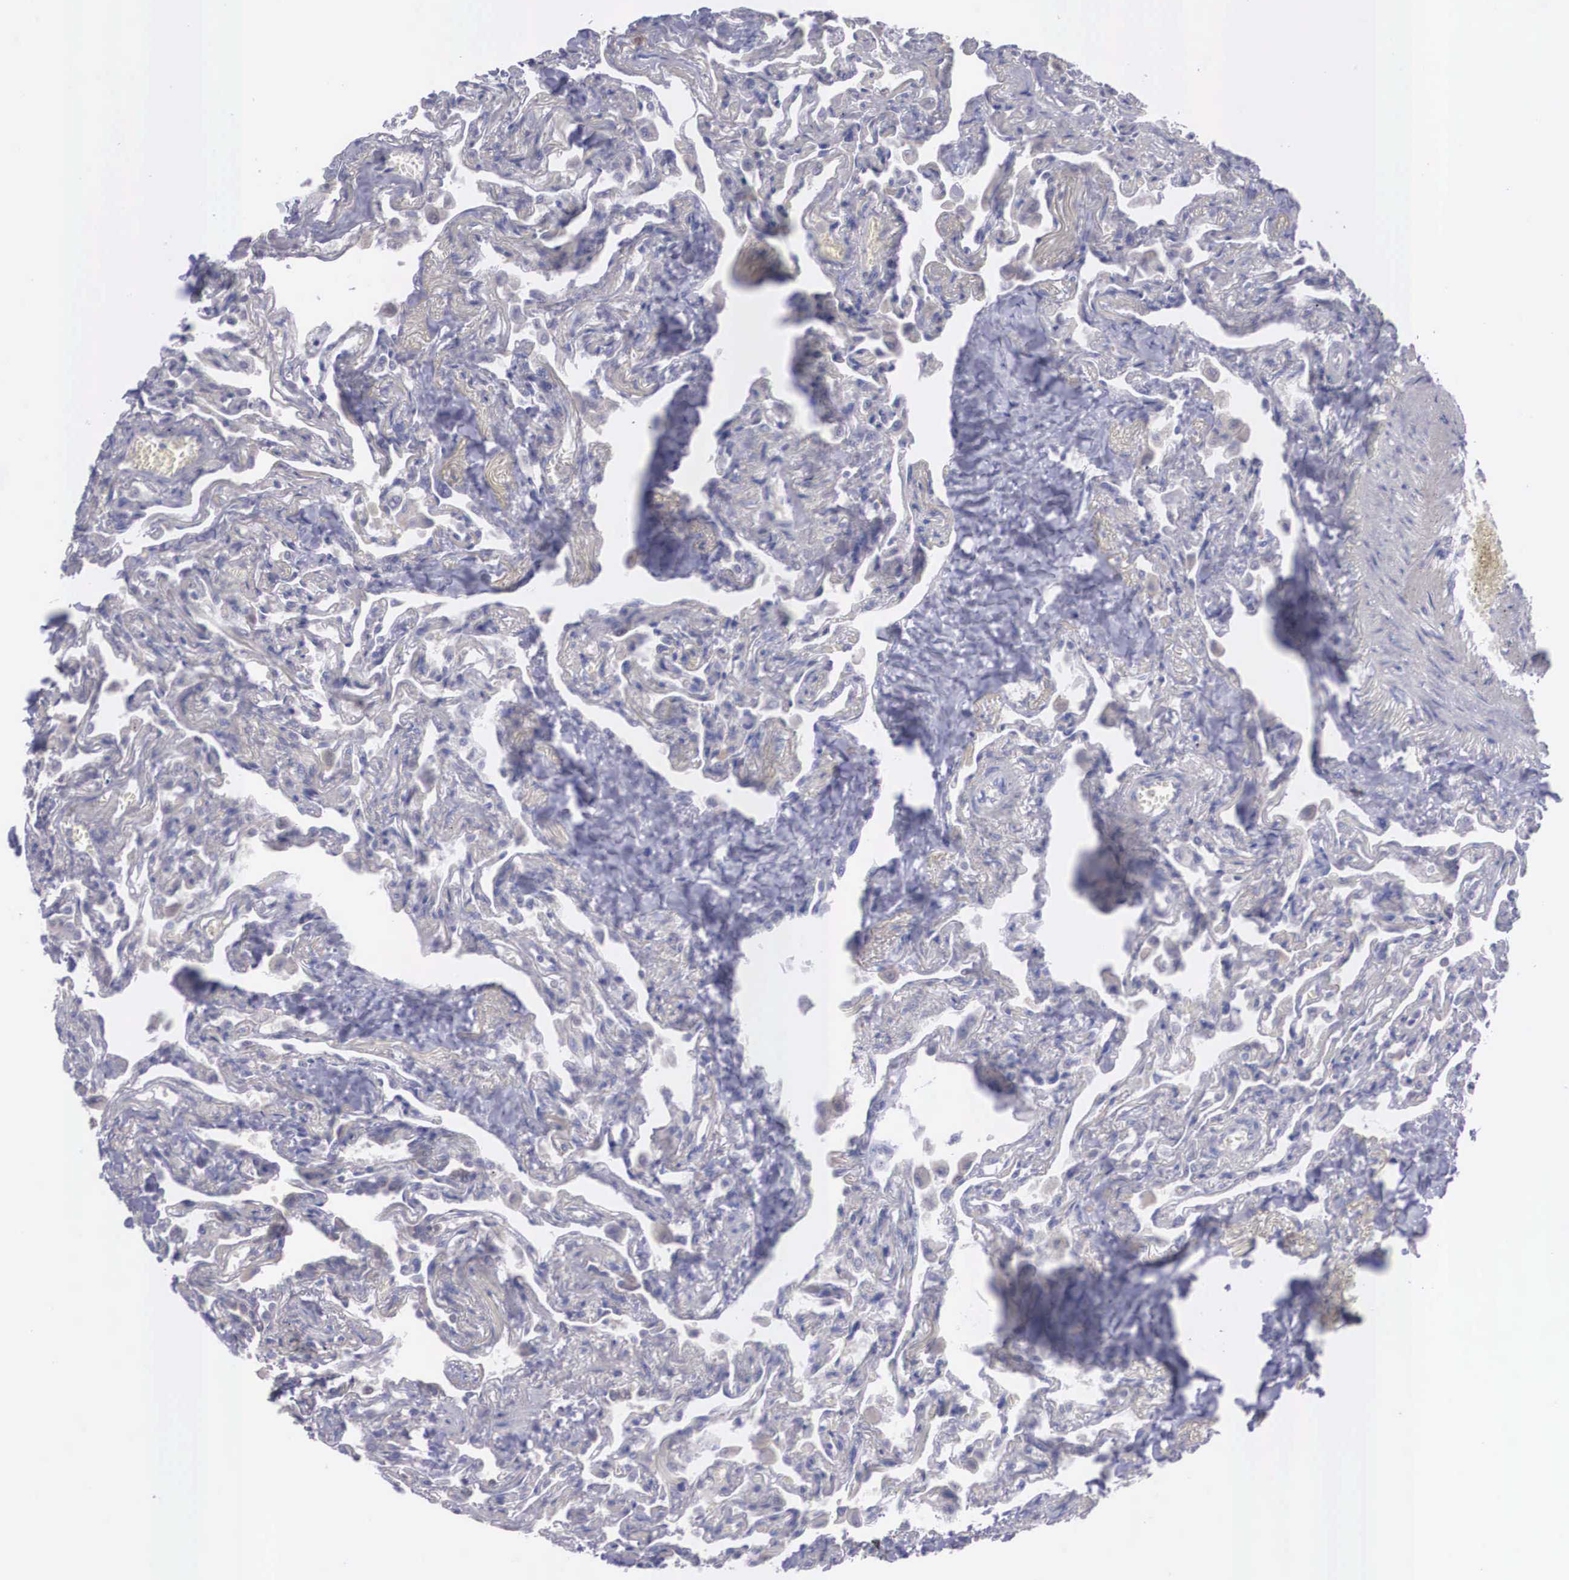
{"staining": {"intensity": "negative", "quantity": "none", "location": "none"}, "tissue": "lung", "cell_type": "Alveolar cells", "image_type": "normal", "snomed": [{"axis": "morphology", "description": "Normal tissue, NOS"}, {"axis": "topography", "description": "Lung"}], "caption": "An image of lung stained for a protein reveals no brown staining in alveolar cells. (Brightfield microscopy of DAB (3,3'-diaminobenzidine) immunohistochemistry at high magnification).", "gene": "REPS2", "patient": {"sex": "male", "age": 73}}